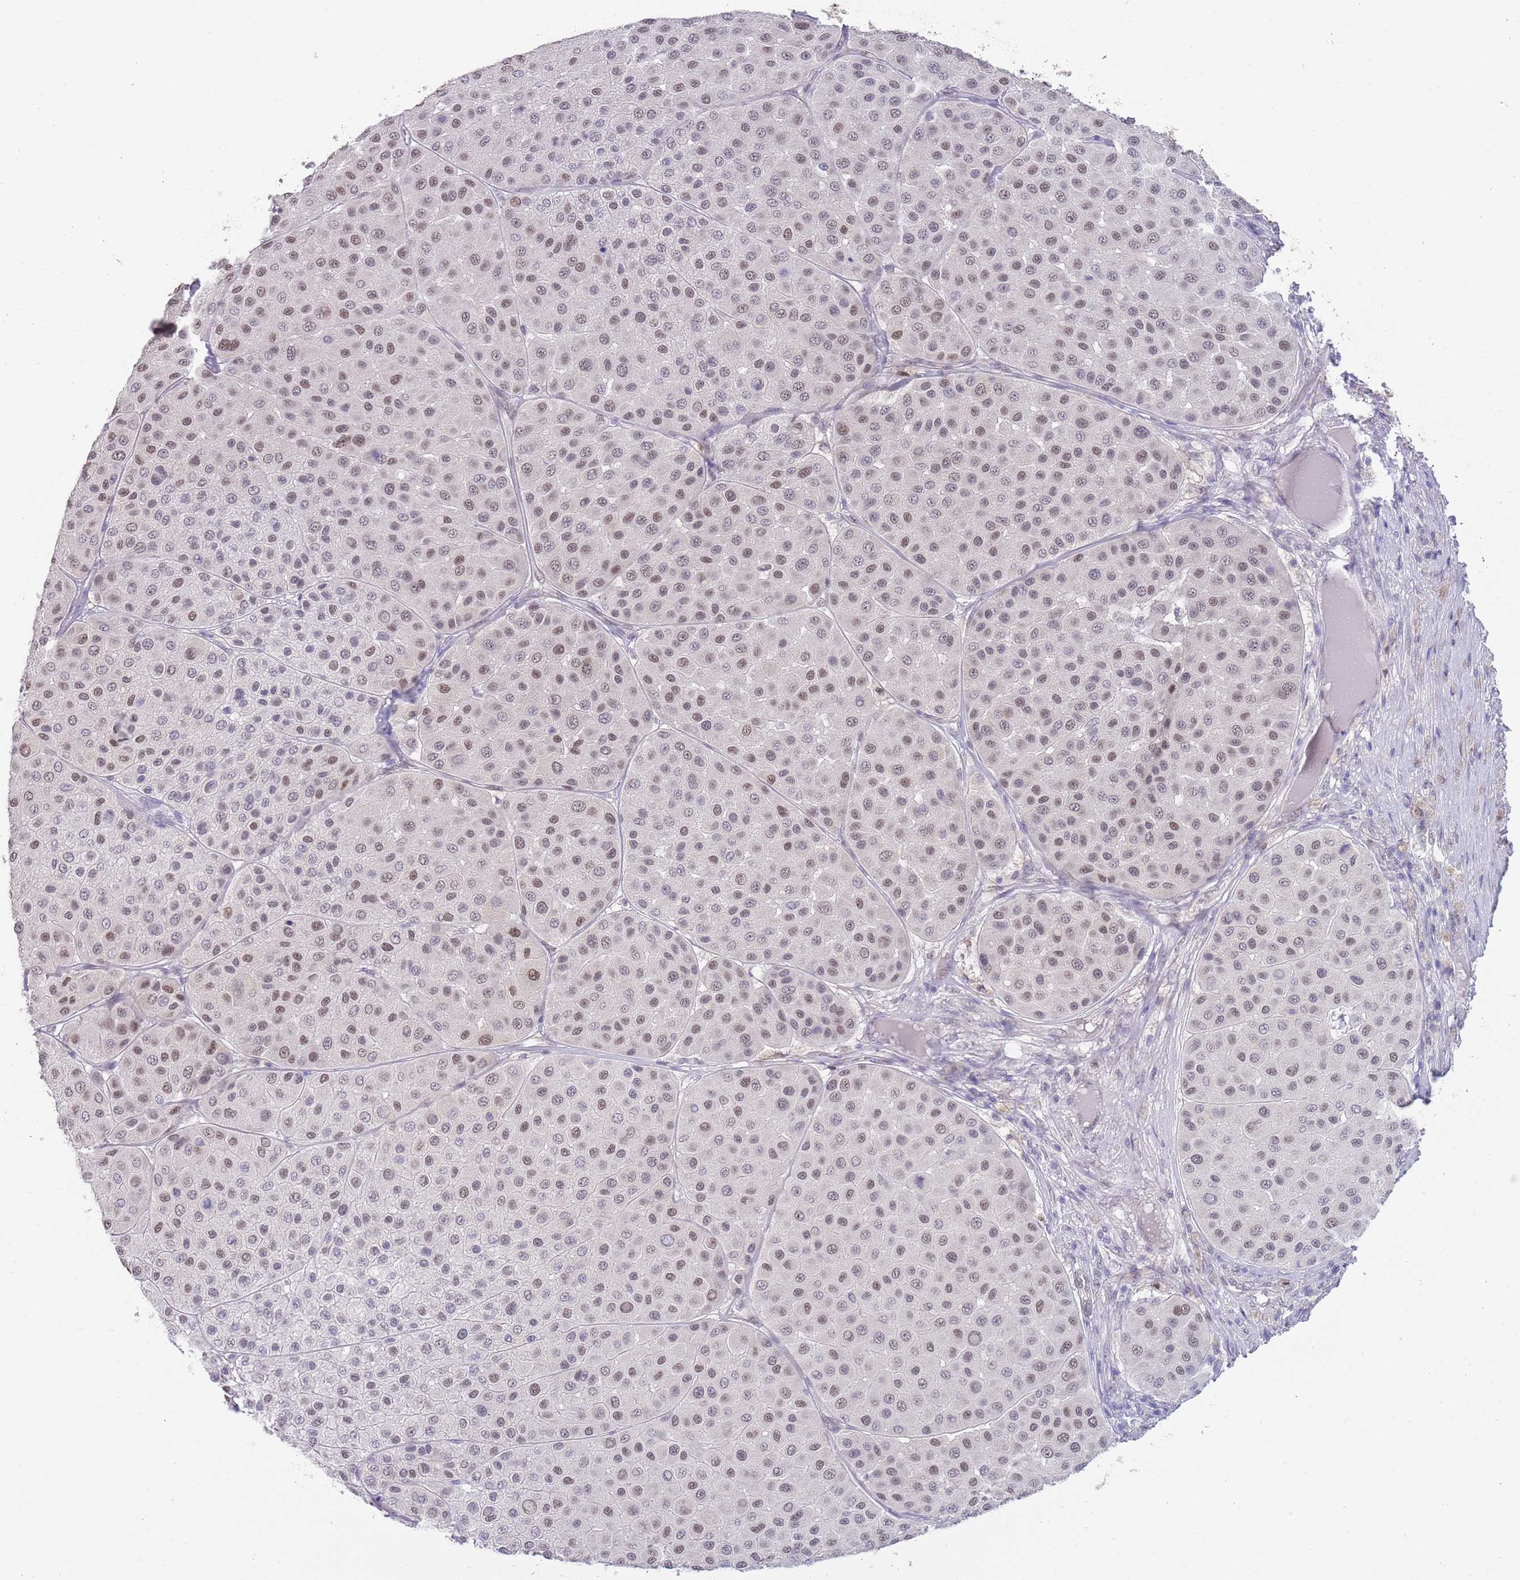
{"staining": {"intensity": "moderate", "quantity": "25%-75%", "location": "nuclear"}, "tissue": "melanoma", "cell_type": "Tumor cells", "image_type": "cancer", "snomed": [{"axis": "morphology", "description": "Malignant melanoma, Metastatic site"}, {"axis": "topography", "description": "Smooth muscle"}], "caption": "Immunohistochemical staining of malignant melanoma (metastatic site) demonstrates medium levels of moderate nuclear protein expression in approximately 25%-75% of tumor cells.", "gene": "SEPHS2", "patient": {"sex": "male", "age": 41}}